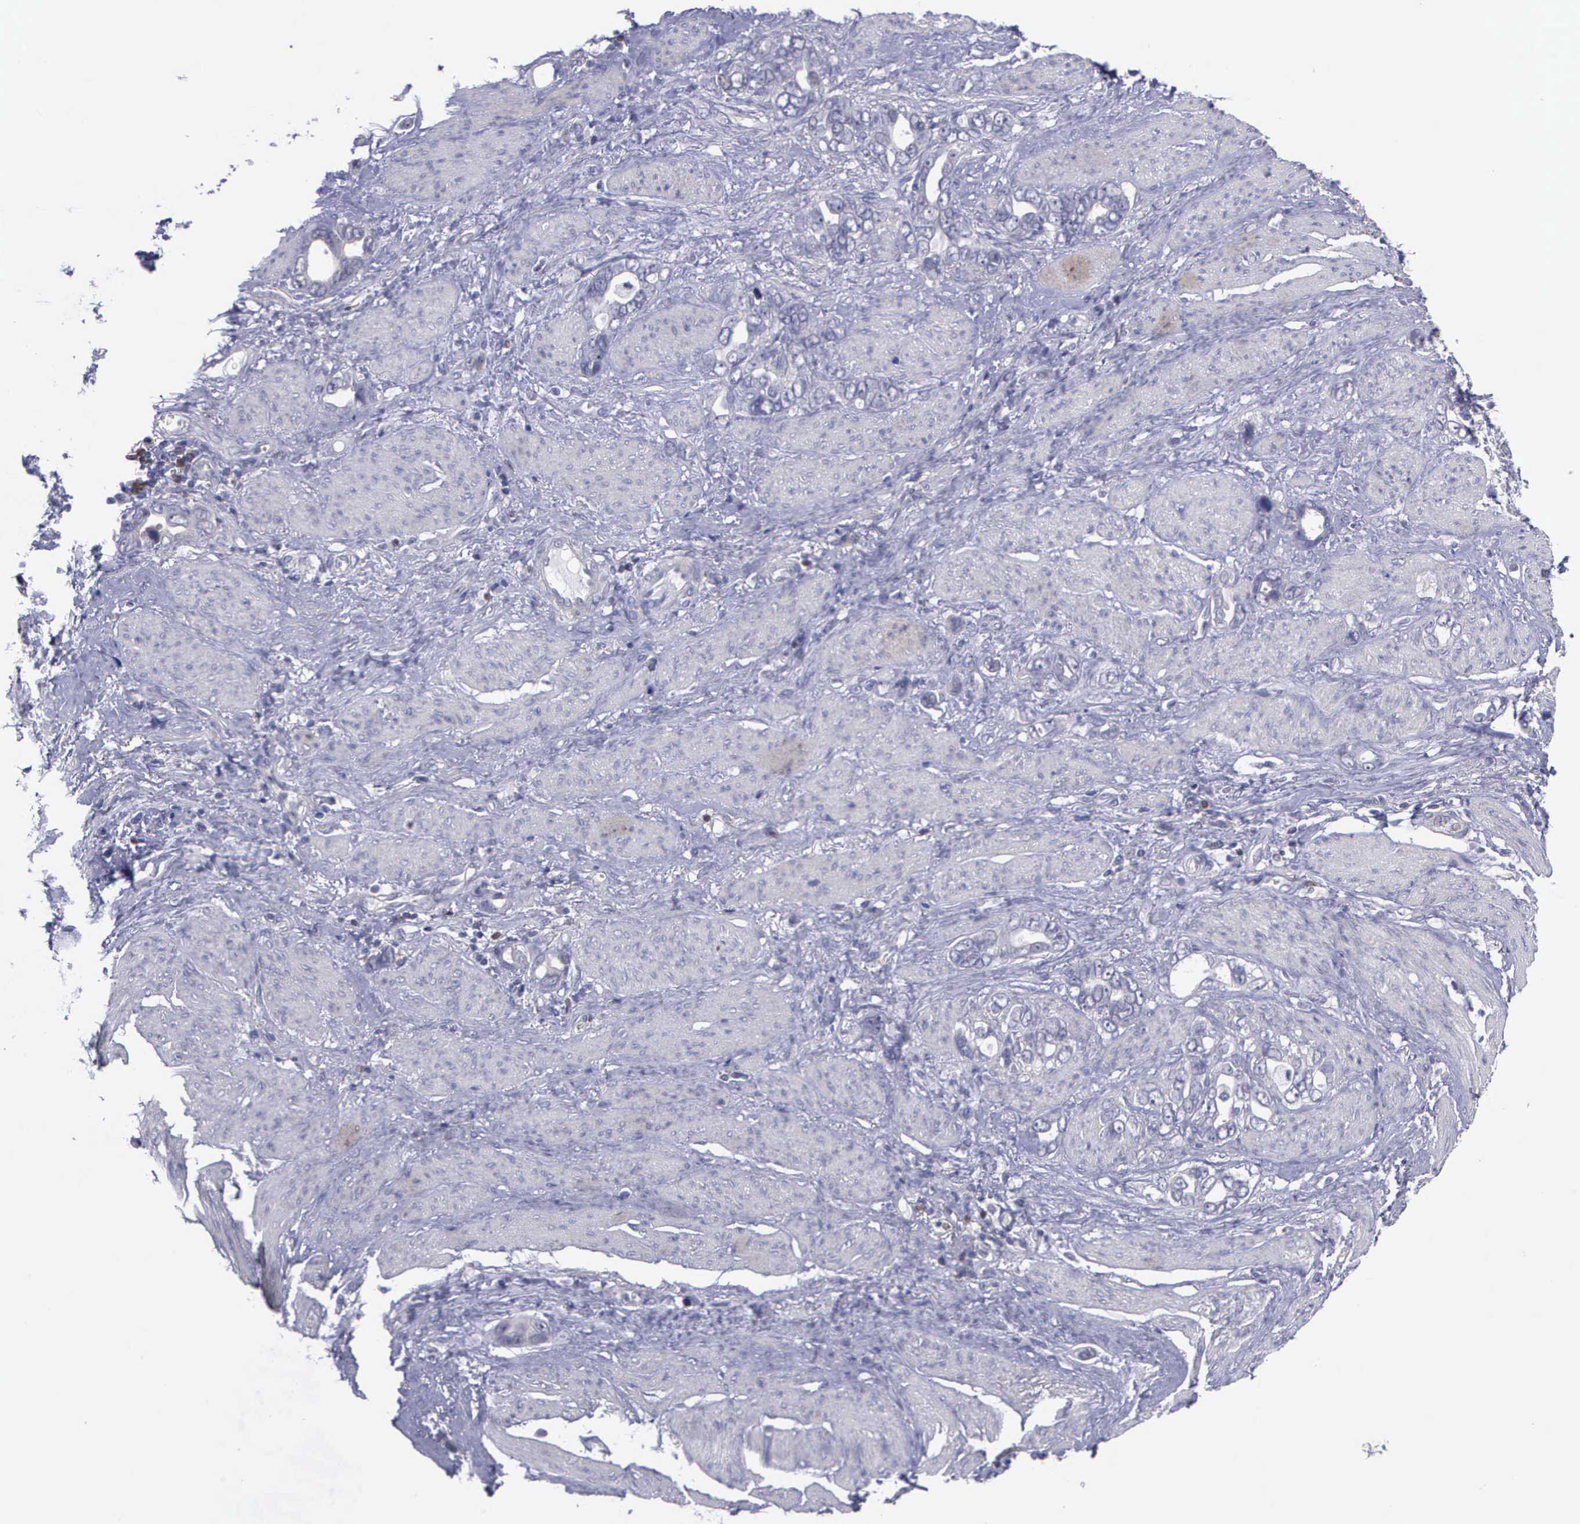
{"staining": {"intensity": "negative", "quantity": "none", "location": "none"}, "tissue": "stomach cancer", "cell_type": "Tumor cells", "image_type": "cancer", "snomed": [{"axis": "morphology", "description": "Adenocarcinoma, NOS"}, {"axis": "topography", "description": "Stomach"}], "caption": "Human stomach cancer (adenocarcinoma) stained for a protein using IHC exhibits no positivity in tumor cells.", "gene": "MICAL3", "patient": {"sex": "male", "age": 78}}